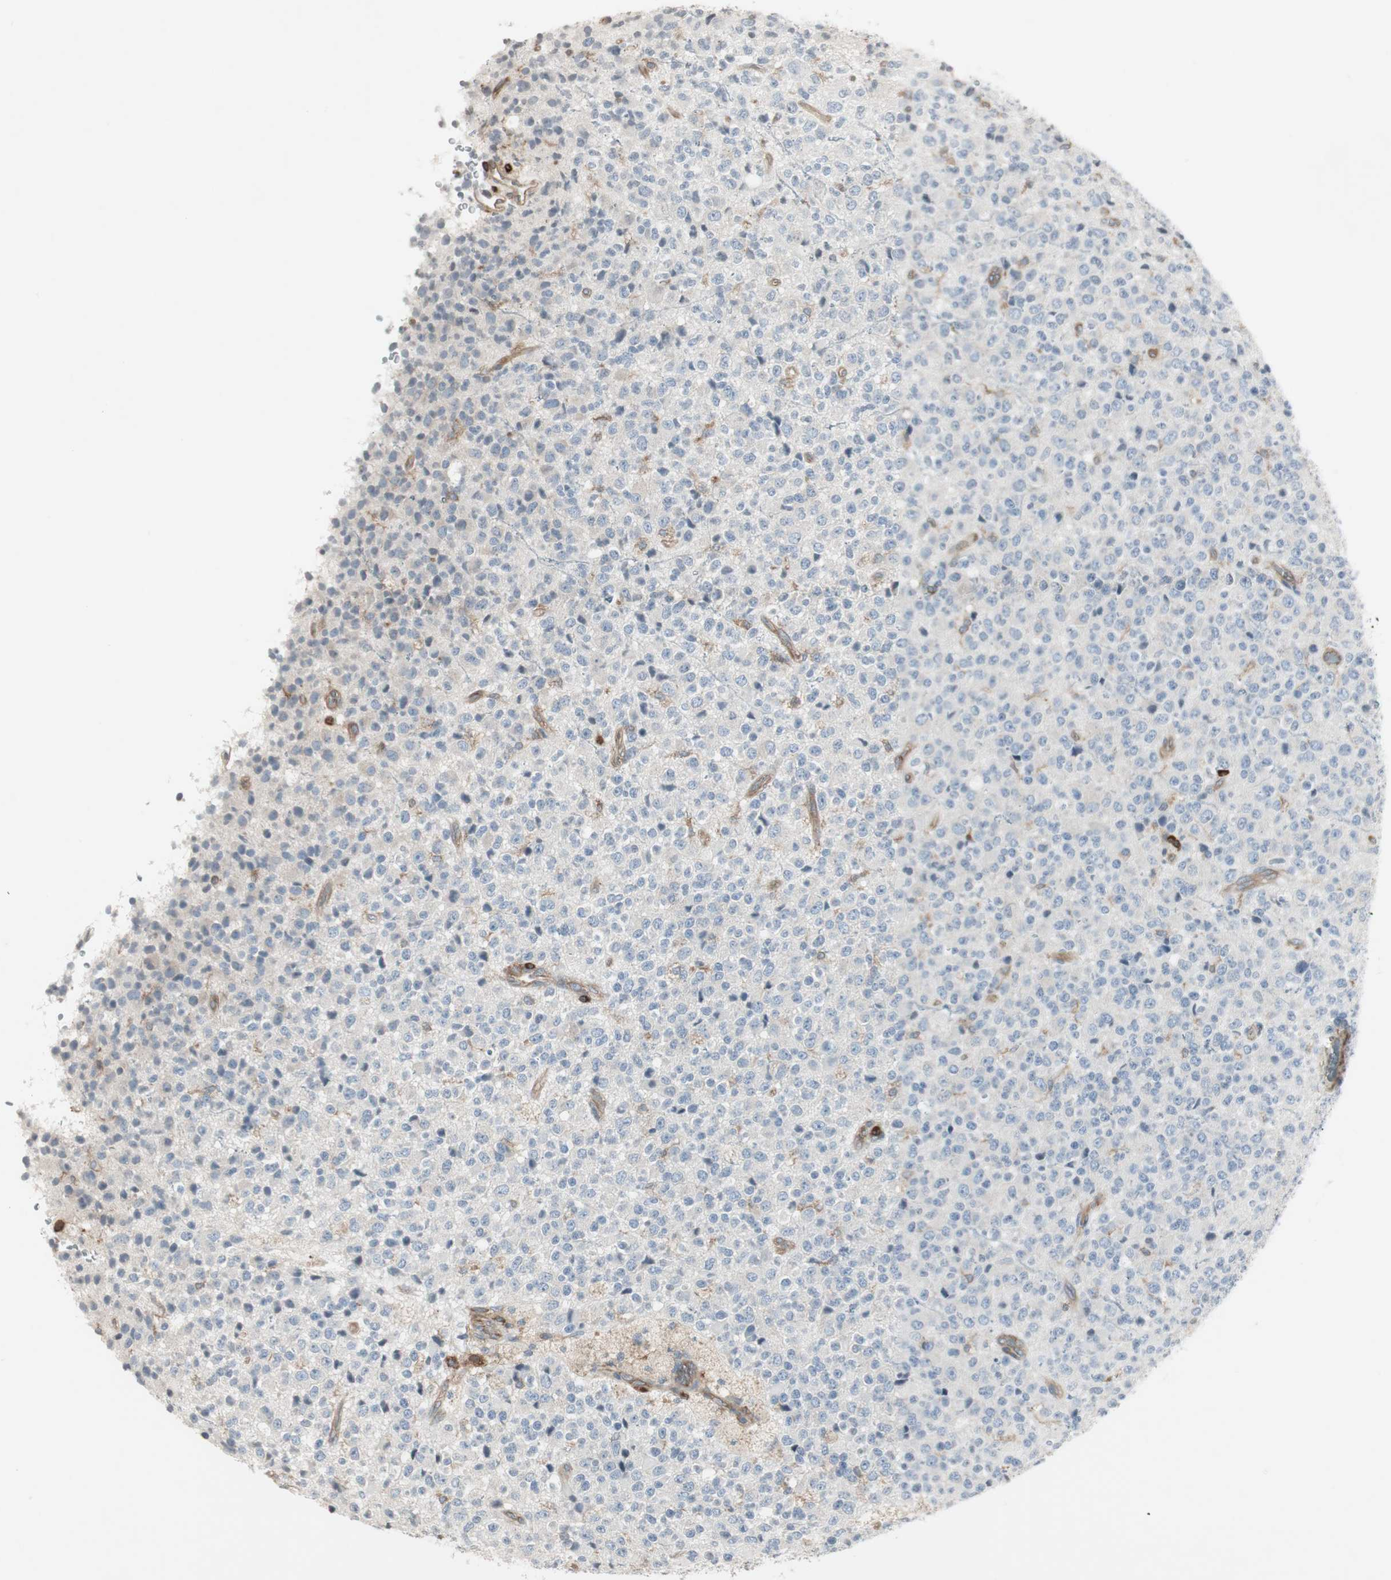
{"staining": {"intensity": "negative", "quantity": "none", "location": "none"}, "tissue": "glioma", "cell_type": "Tumor cells", "image_type": "cancer", "snomed": [{"axis": "morphology", "description": "Glioma, malignant, High grade"}, {"axis": "topography", "description": "pancreas cauda"}], "caption": "A photomicrograph of glioma stained for a protein displays no brown staining in tumor cells. (Immunohistochemistry (ihc), brightfield microscopy, high magnification).", "gene": "ARHGEF1", "patient": {"sex": "male", "age": 60}}